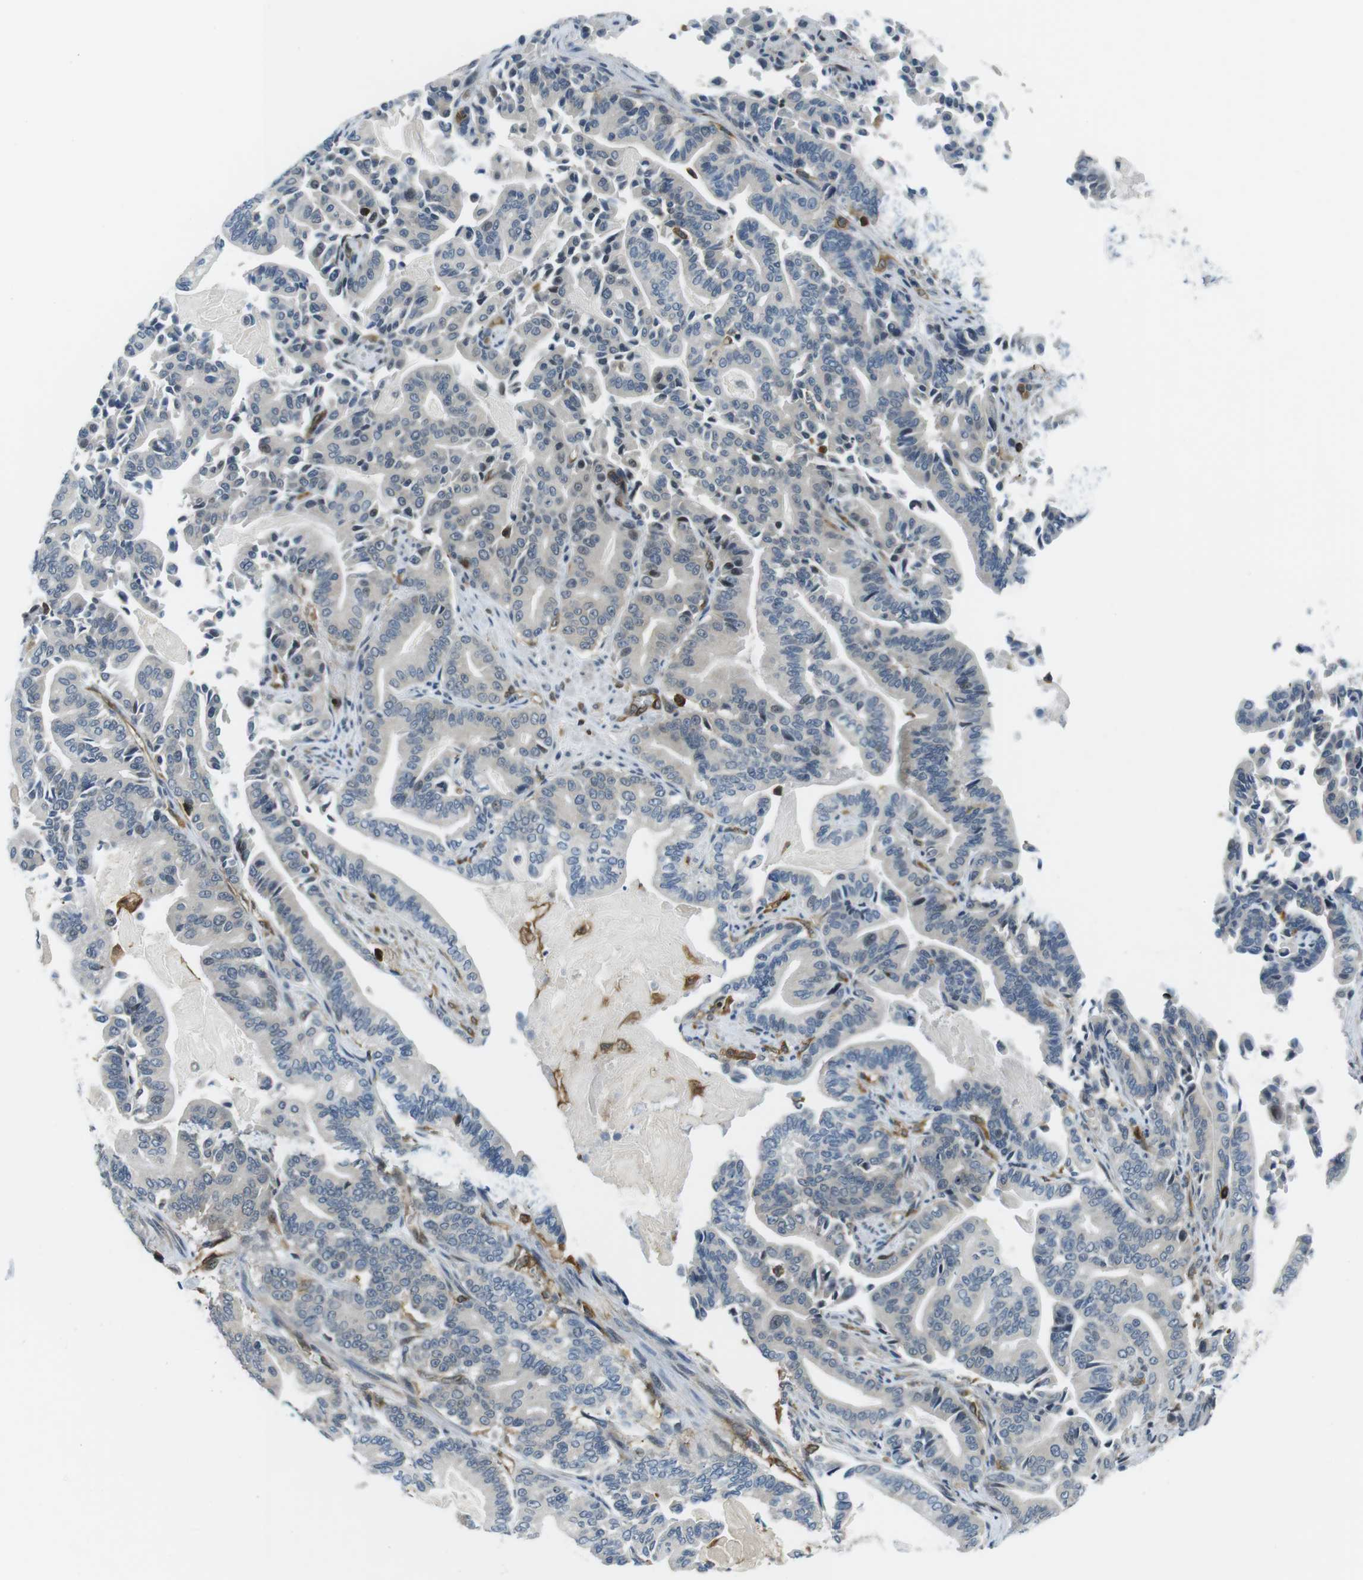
{"staining": {"intensity": "negative", "quantity": "none", "location": "none"}, "tissue": "pancreatic cancer", "cell_type": "Tumor cells", "image_type": "cancer", "snomed": [{"axis": "morphology", "description": "Normal tissue, NOS"}, {"axis": "morphology", "description": "Adenocarcinoma, NOS"}, {"axis": "topography", "description": "Pancreas"}], "caption": "Tumor cells are negative for protein expression in human adenocarcinoma (pancreatic). The staining is performed using DAB brown chromogen with nuclei counter-stained in using hematoxylin.", "gene": "STK10", "patient": {"sex": "male", "age": 63}}